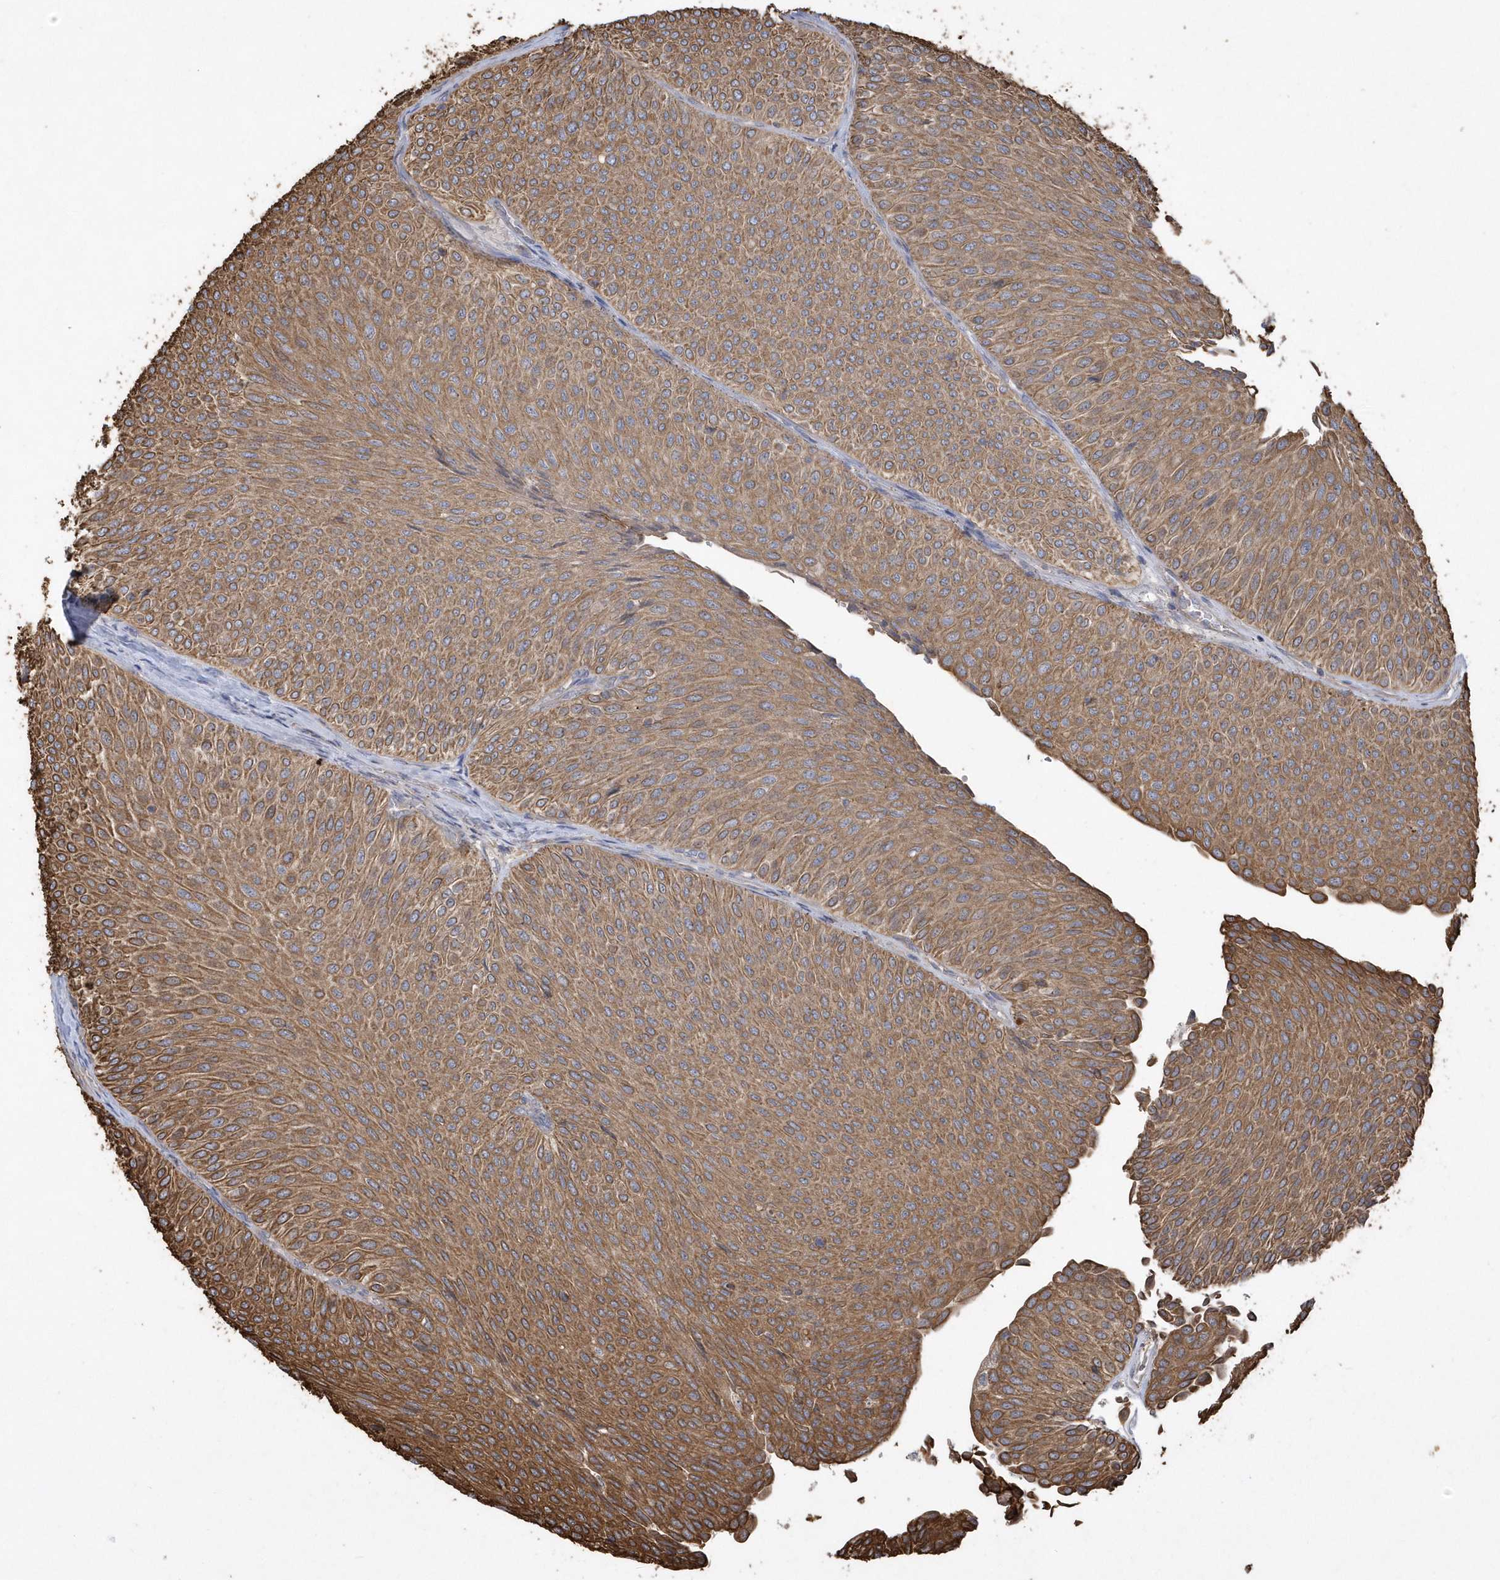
{"staining": {"intensity": "moderate", "quantity": ">75%", "location": "cytoplasmic/membranous"}, "tissue": "urothelial cancer", "cell_type": "Tumor cells", "image_type": "cancer", "snomed": [{"axis": "morphology", "description": "Urothelial carcinoma, Low grade"}, {"axis": "topography", "description": "Urinary bladder"}], "caption": "Protein expression analysis of human urothelial cancer reveals moderate cytoplasmic/membranous positivity in about >75% of tumor cells. (Brightfield microscopy of DAB IHC at high magnification).", "gene": "SENP8", "patient": {"sex": "male", "age": 78}}